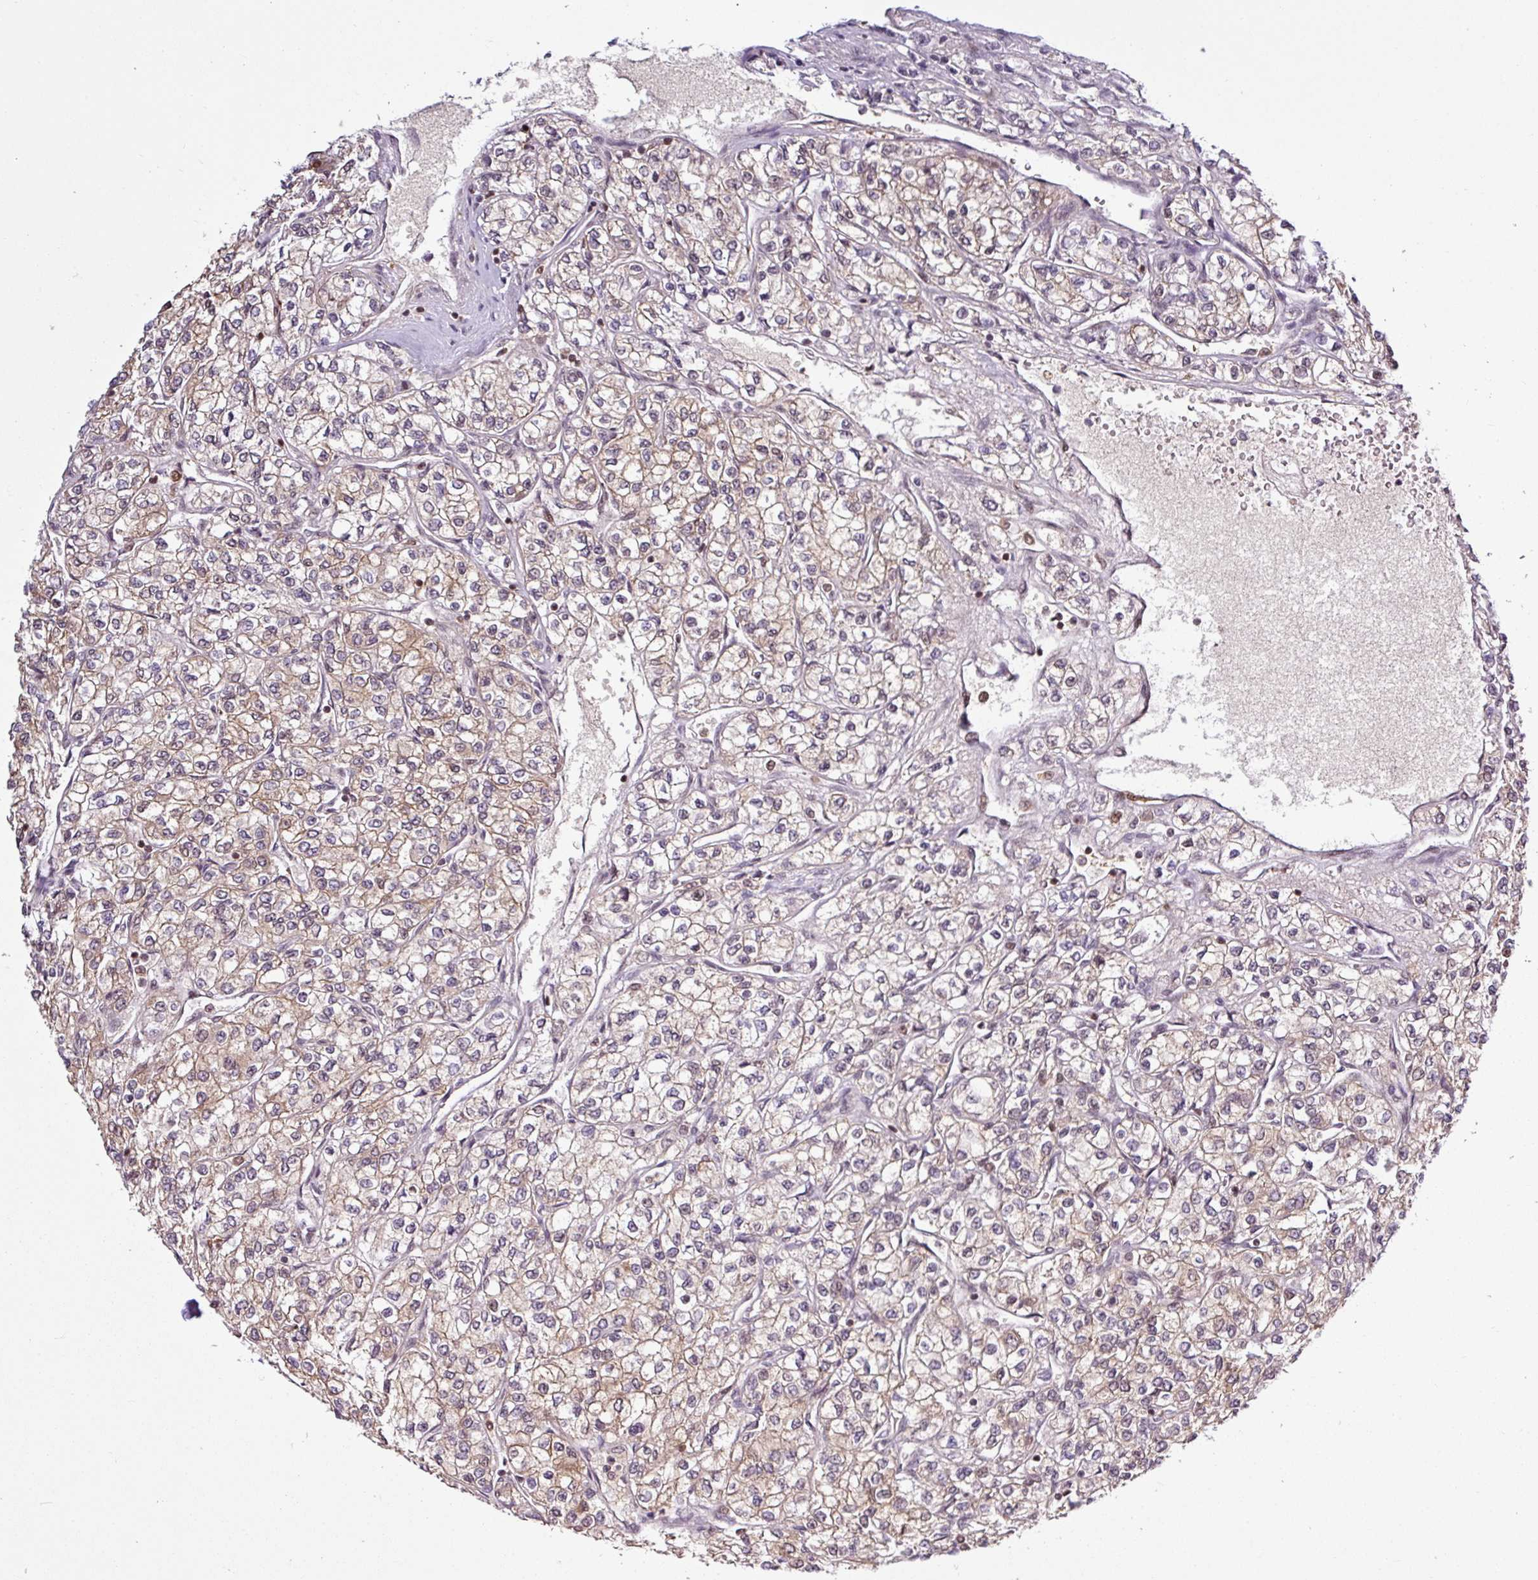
{"staining": {"intensity": "weak", "quantity": "25%-75%", "location": "cytoplasmic/membranous"}, "tissue": "renal cancer", "cell_type": "Tumor cells", "image_type": "cancer", "snomed": [{"axis": "morphology", "description": "Adenocarcinoma, NOS"}, {"axis": "topography", "description": "Kidney"}], "caption": "Tumor cells display low levels of weak cytoplasmic/membranous expression in approximately 25%-75% of cells in human renal adenocarcinoma.", "gene": "ITPKC", "patient": {"sex": "male", "age": 80}}